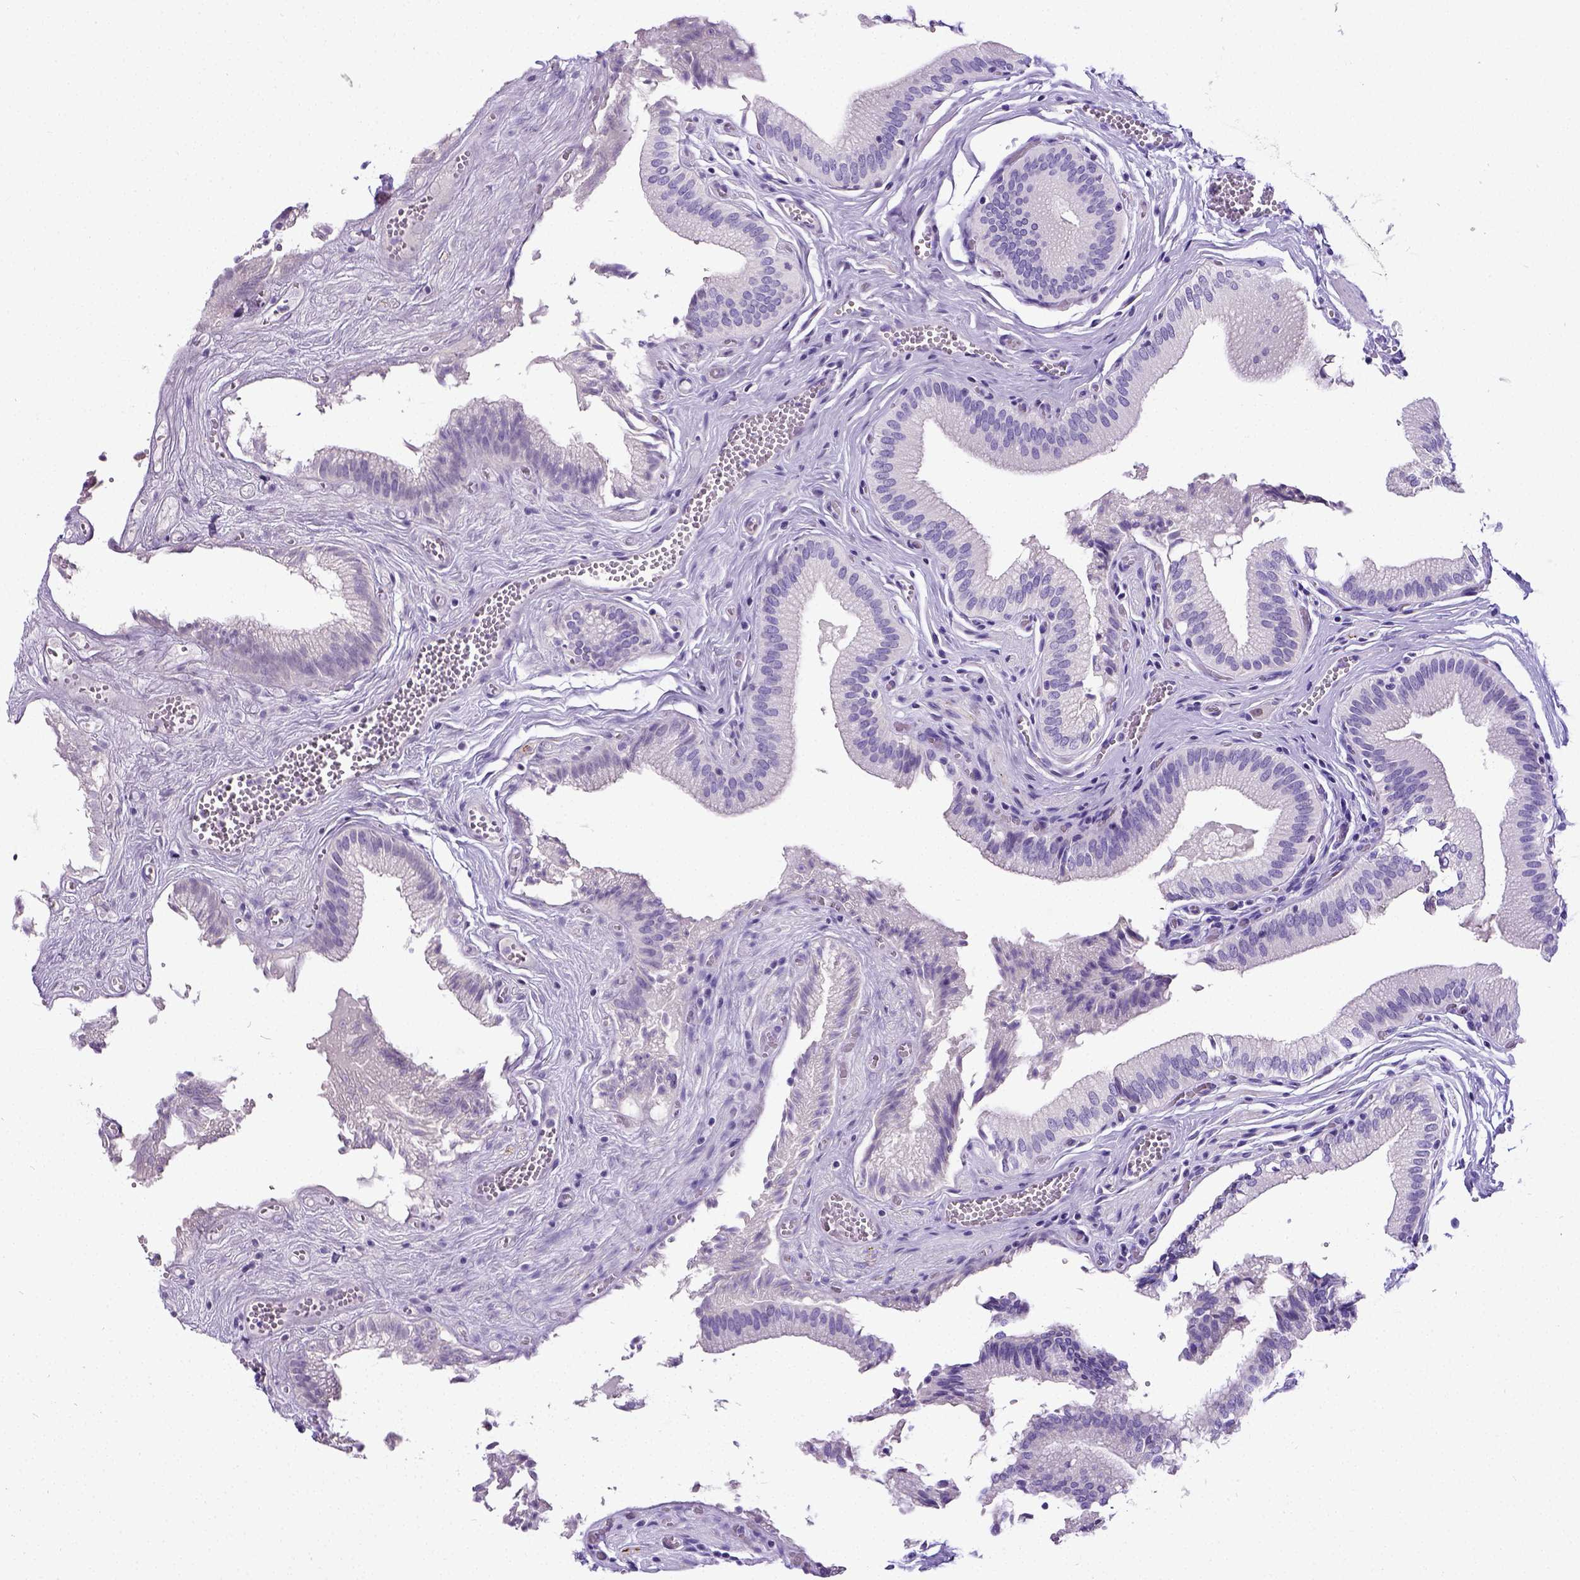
{"staining": {"intensity": "negative", "quantity": "none", "location": "none"}, "tissue": "gallbladder", "cell_type": "Glandular cells", "image_type": "normal", "snomed": [{"axis": "morphology", "description": "Normal tissue, NOS"}, {"axis": "topography", "description": "Gallbladder"}, {"axis": "topography", "description": "Peripheral nerve tissue"}], "caption": "DAB immunohistochemical staining of benign human gallbladder reveals no significant positivity in glandular cells.", "gene": "SATB2", "patient": {"sex": "male", "age": 17}}